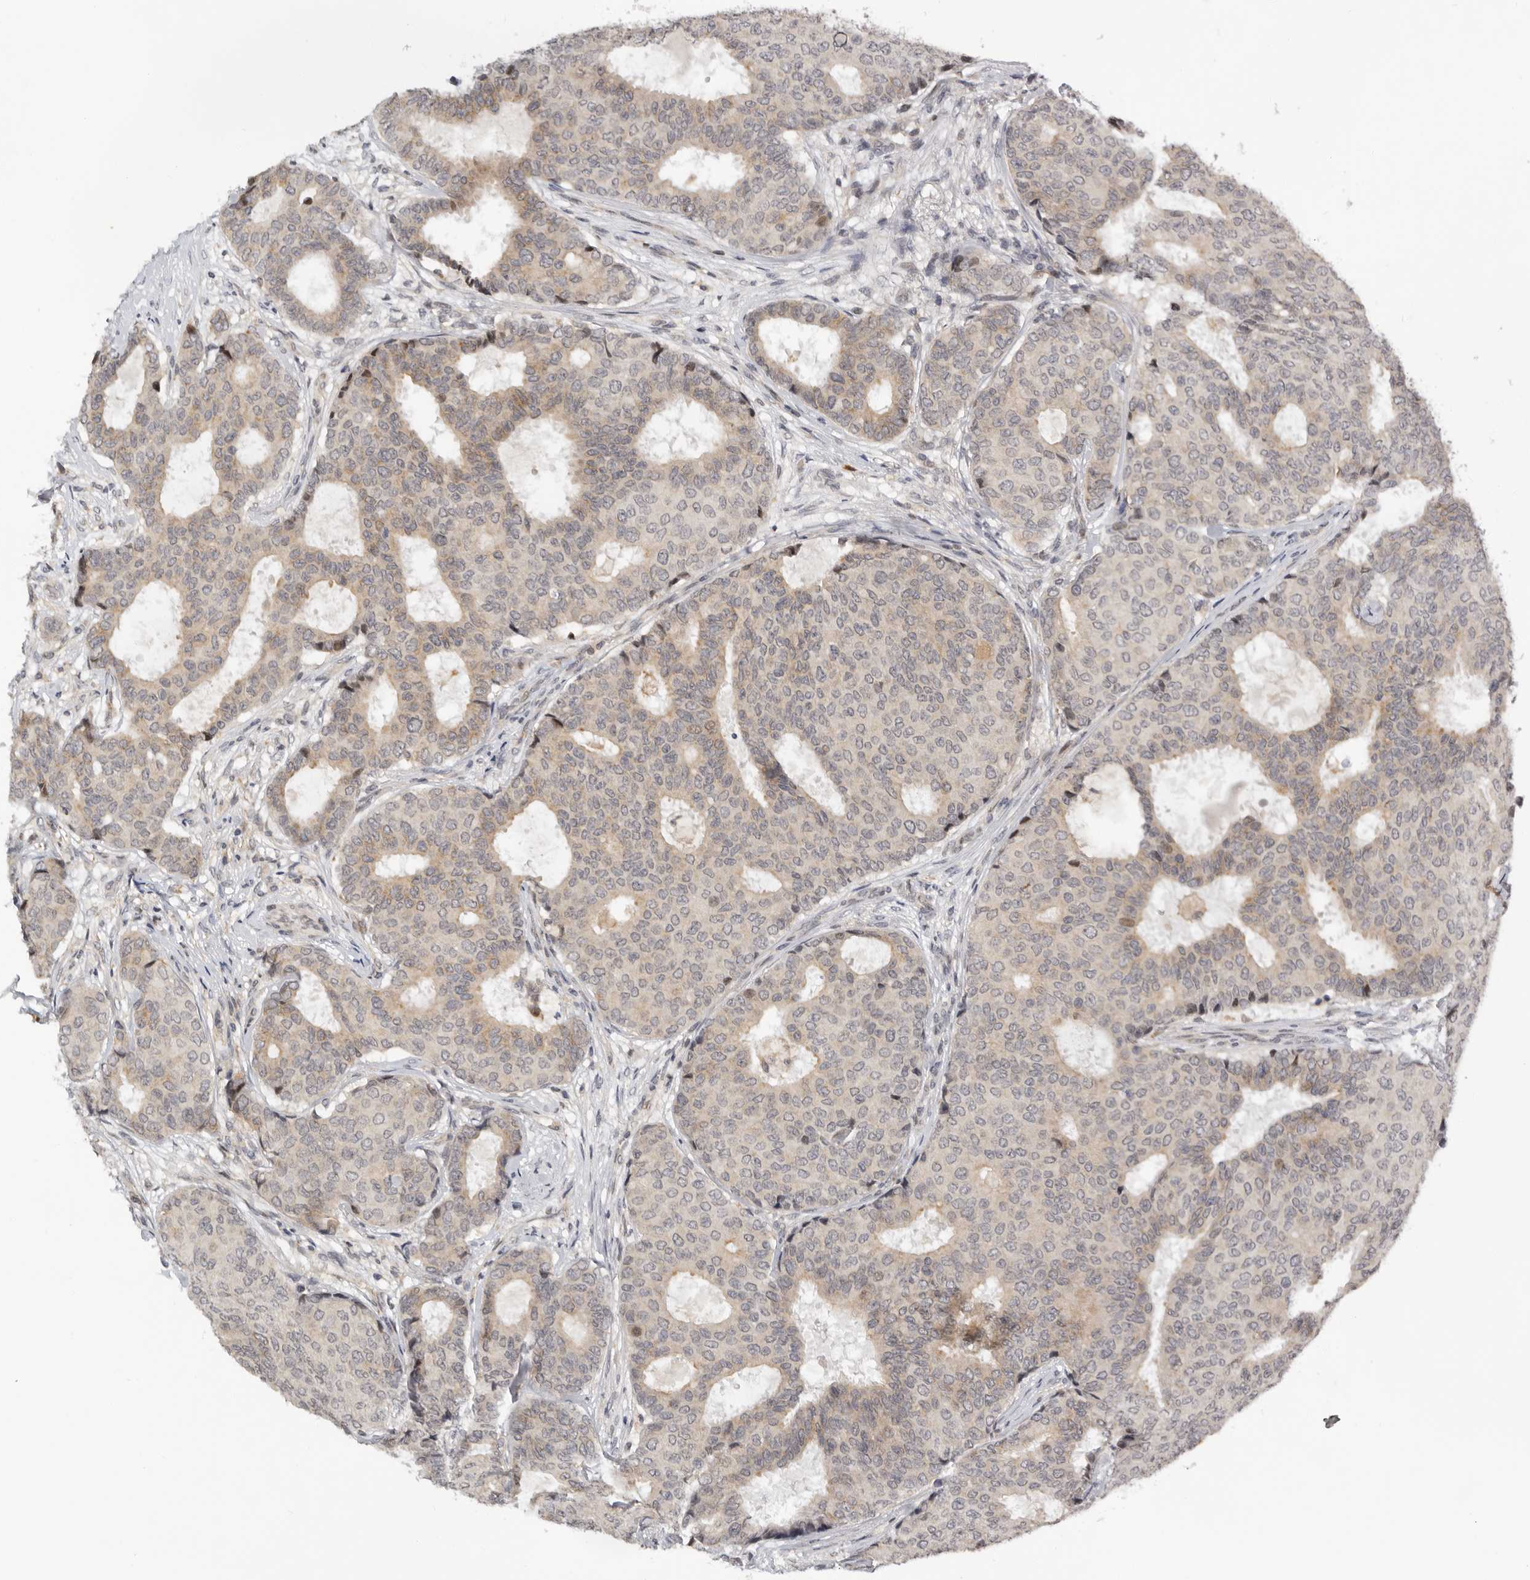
{"staining": {"intensity": "weak", "quantity": "<25%", "location": "cytoplasmic/membranous"}, "tissue": "breast cancer", "cell_type": "Tumor cells", "image_type": "cancer", "snomed": [{"axis": "morphology", "description": "Duct carcinoma"}, {"axis": "topography", "description": "Breast"}], "caption": "A histopathology image of breast cancer stained for a protein displays no brown staining in tumor cells. The staining is performed using DAB (3,3'-diaminobenzidine) brown chromogen with nuclei counter-stained in using hematoxylin.", "gene": "KIF2B", "patient": {"sex": "female", "age": 75}}